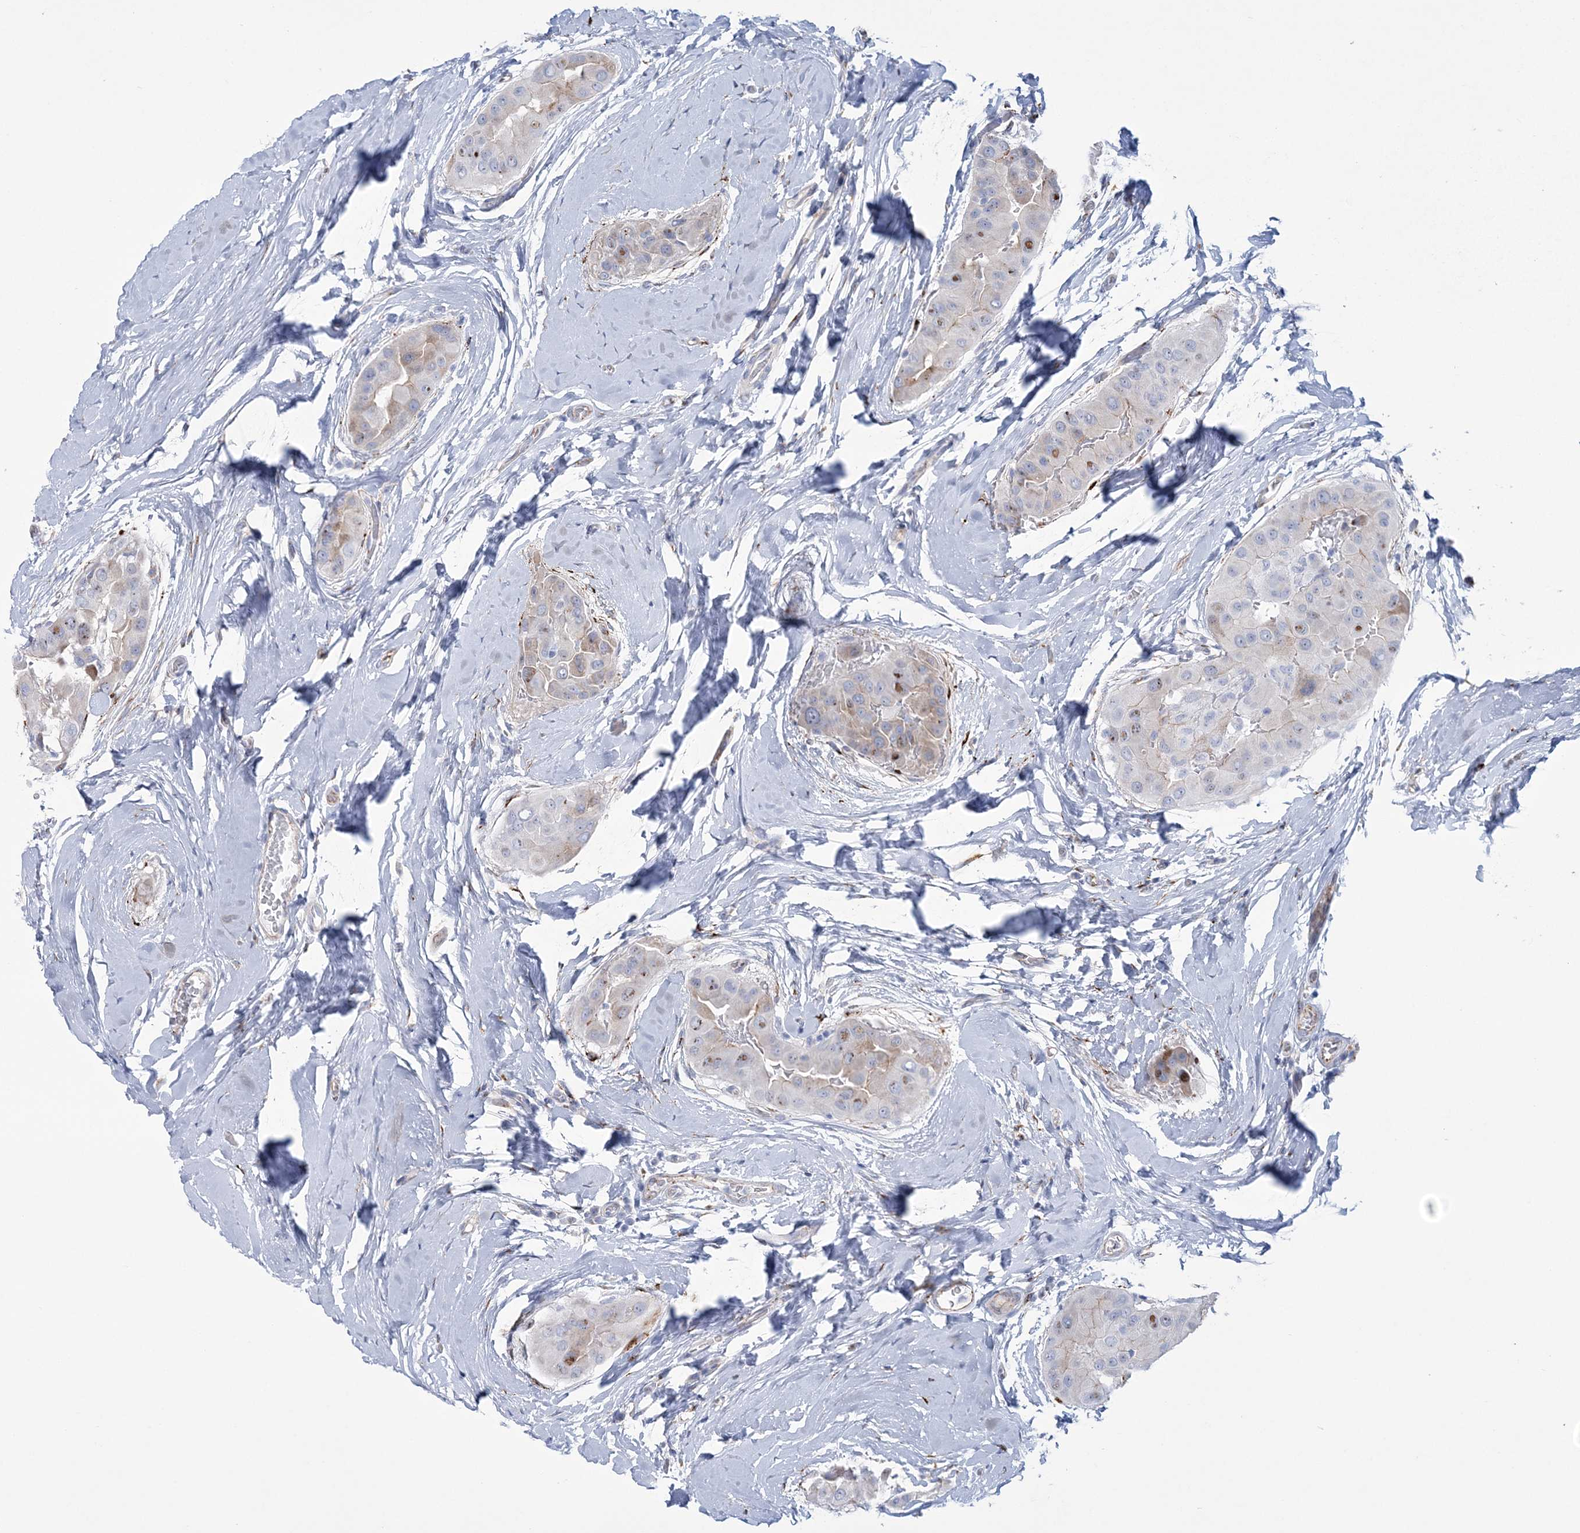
{"staining": {"intensity": "negative", "quantity": "none", "location": "none"}, "tissue": "thyroid cancer", "cell_type": "Tumor cells", "image_type": "cancer", "snomed": [{"axis": "morphology", "description": "Papillary adenocarcinoma, NOS"}, {"axis": "topography", "description": "Thyroid gland"}], "caption": "Tumor cells show no significant expression in thyroid cancer. Brightfield microscopy of immunohistochemistry stained with DAB (3,3'-diaminobenzidine) (brown) and hematoxylin (blue), captured at high magnification.", "gene": "RAB11FIP5", "patient": {"sex": "male", "age": 33}}